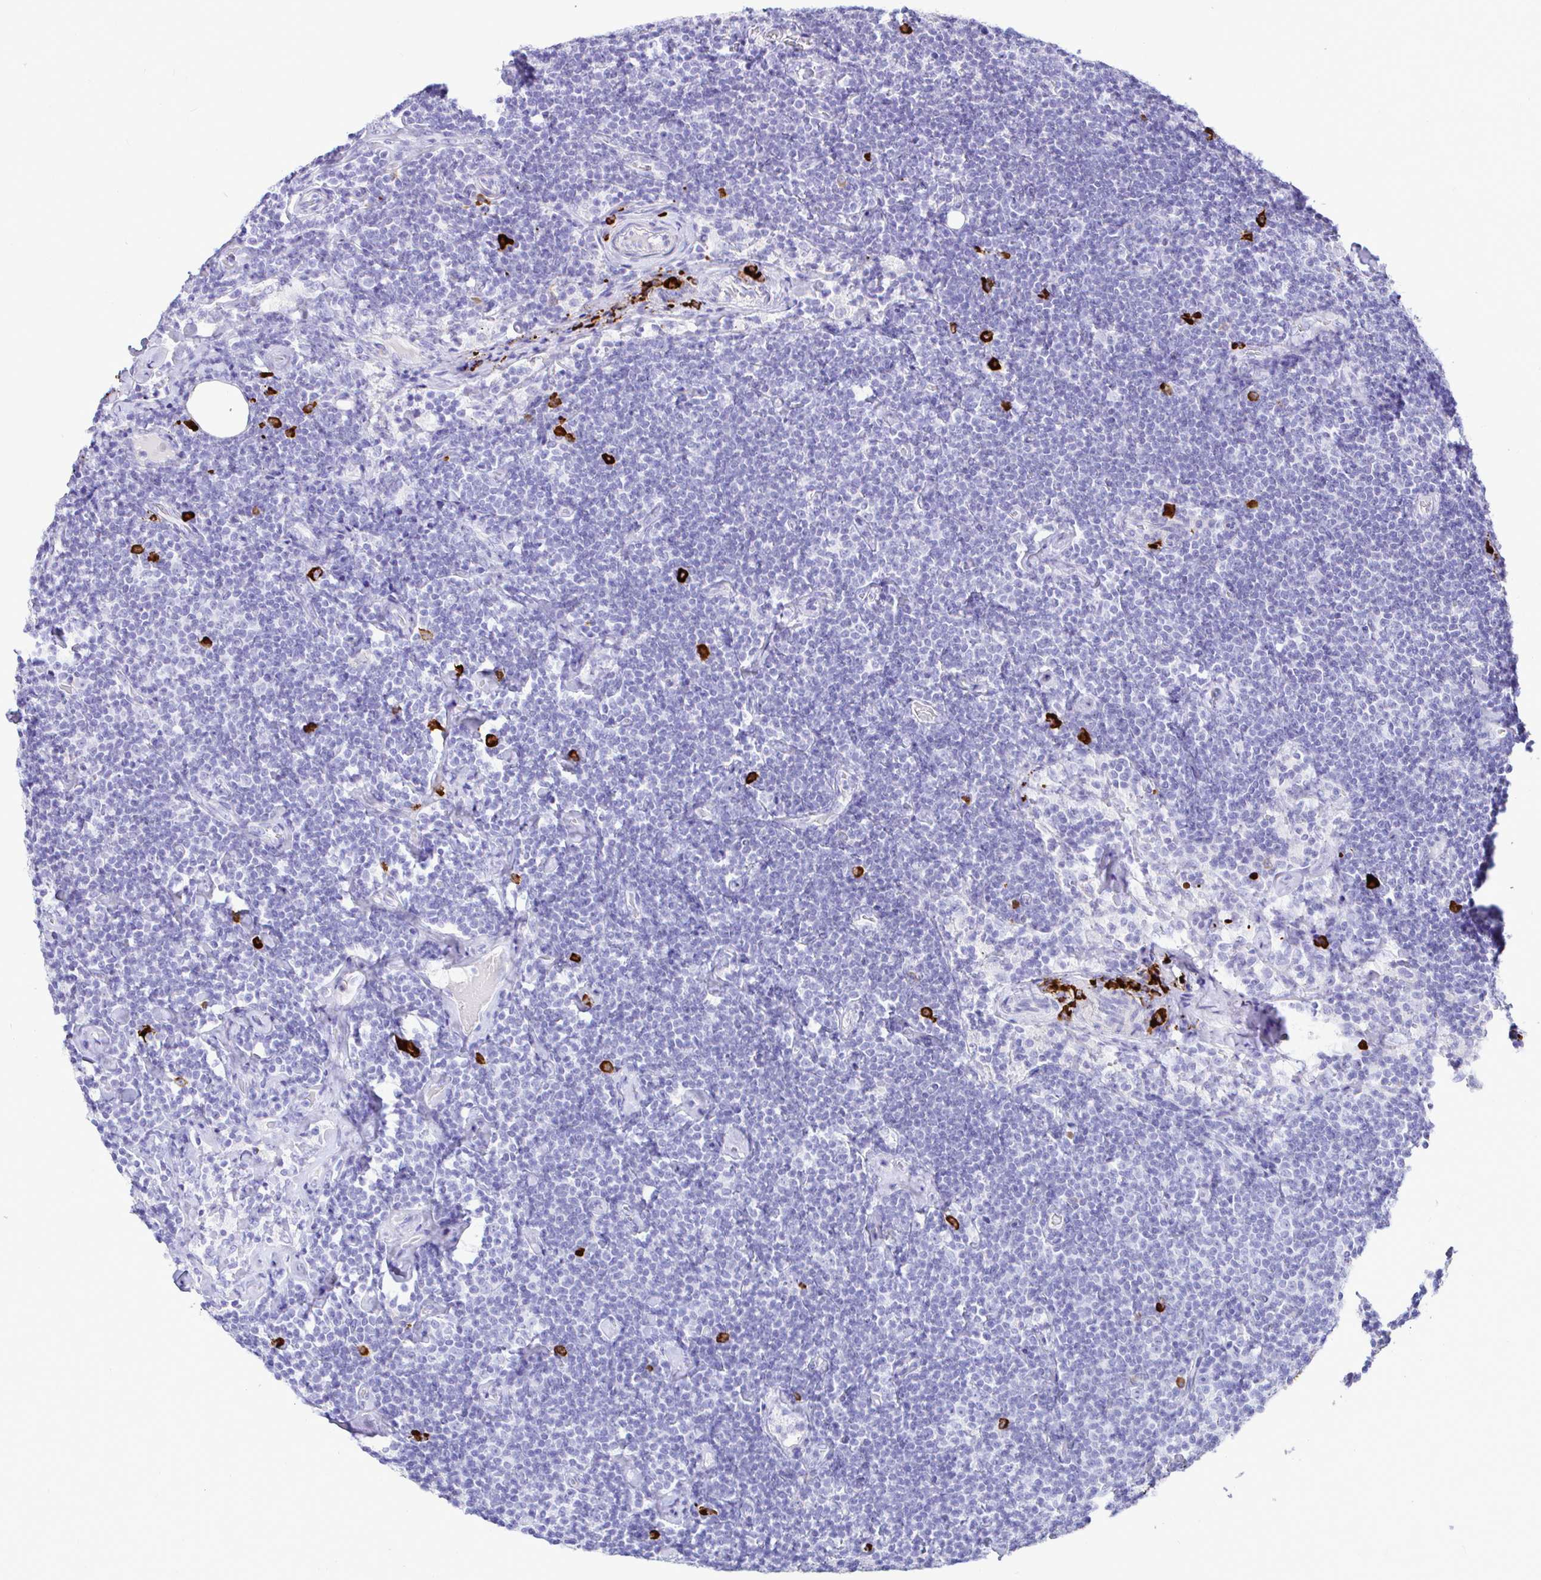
{"staining": {"intensity": "negative", "quantity": "none", "location": "none"}, "tissue": "lymphoma", "cell_type": "Tumor cells", "image_type": "cancer", "snomed": [{"axis": "morphology", "description": "Malignant lymphoma, non-Hodgkin's type, Low grade"}, {"axis": "topography", "description": "Lymph node"}], "caption": "This is an IHC histopathology image of malignant lymphoma, non-Hodgkin's type (low-grade). There is no staining in tumor cells.", "gene": "CCDC62", "patient": {"sex": "male", "age": 81}}